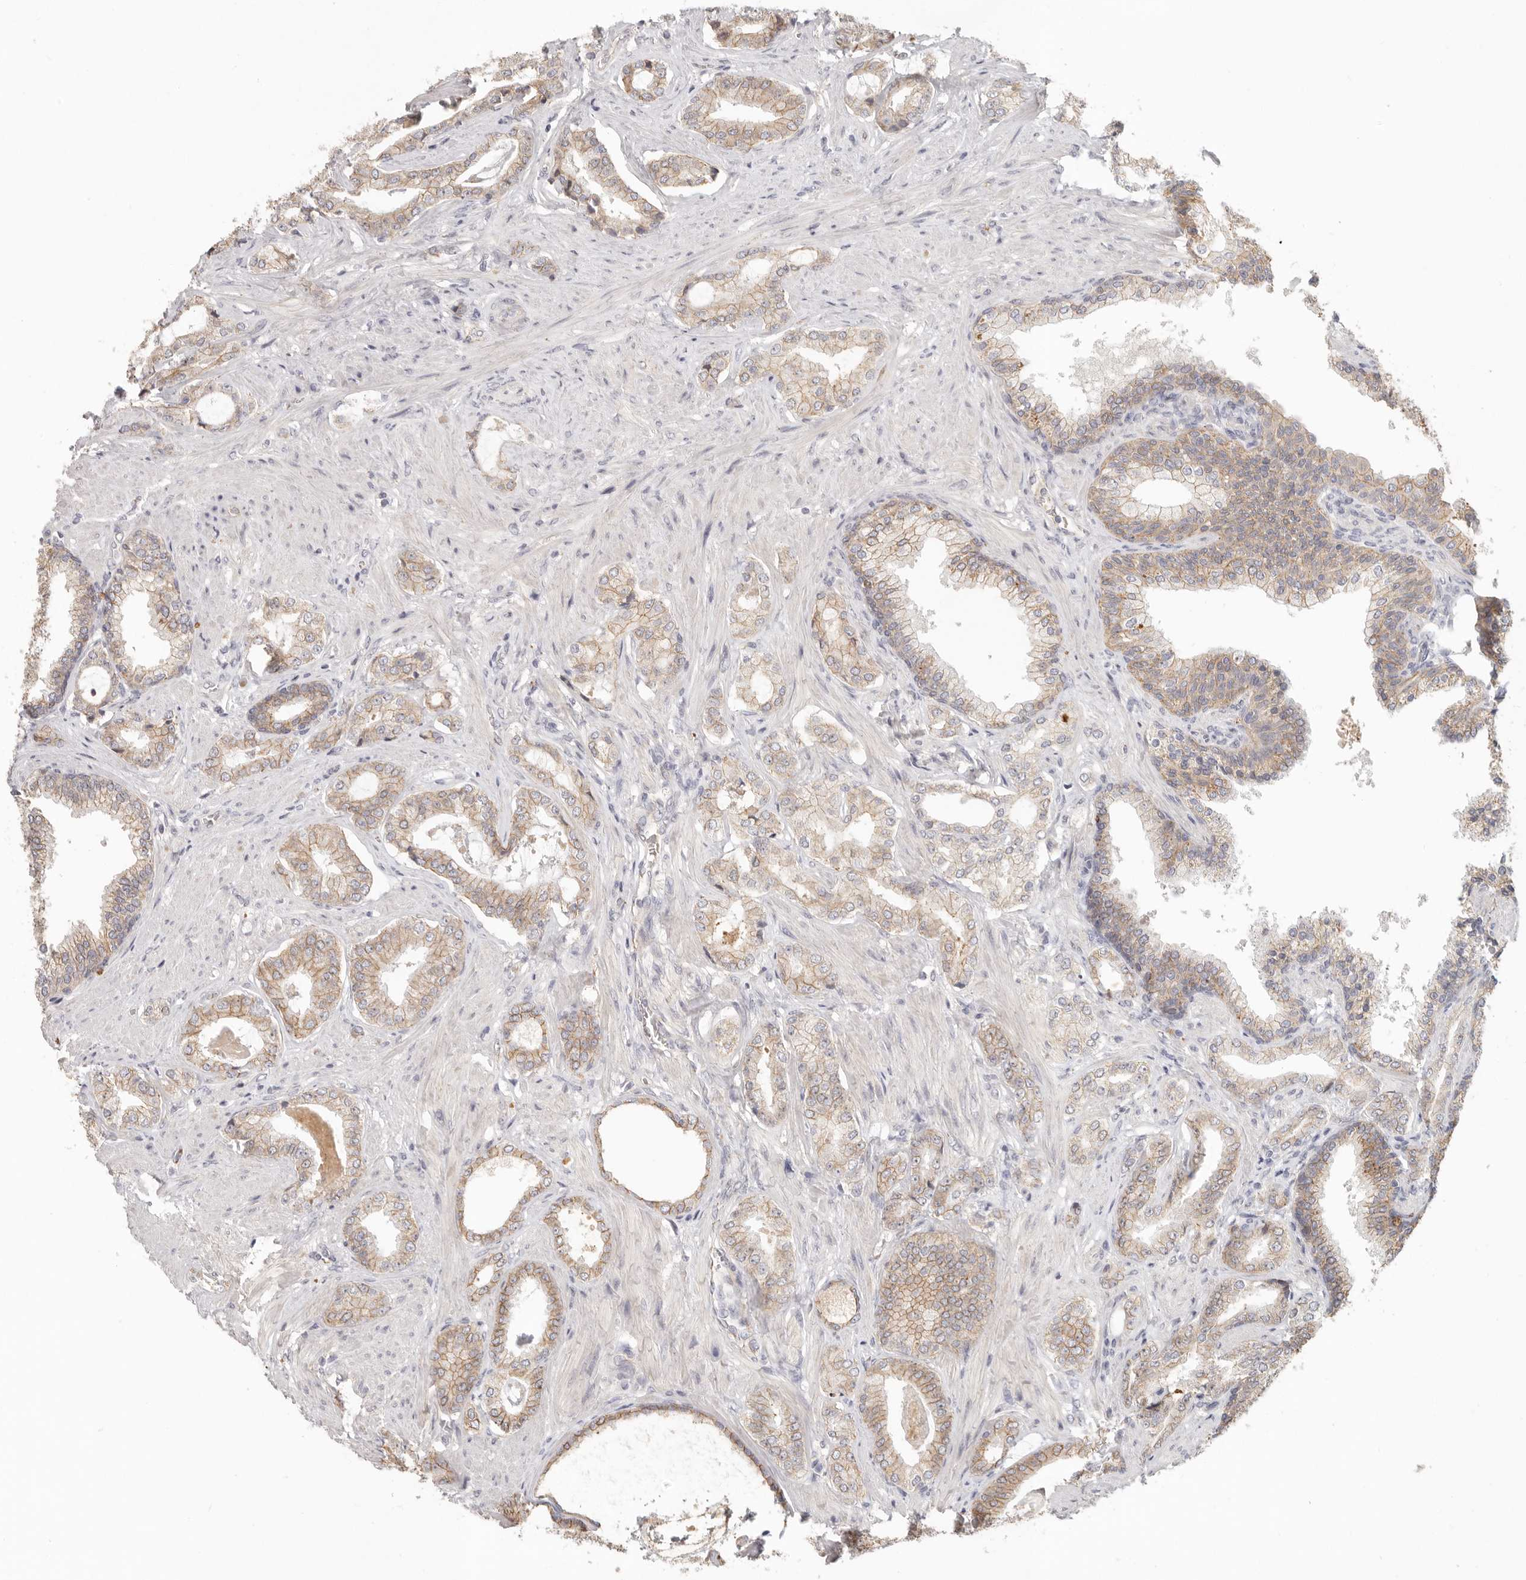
{"staining": {"intensity": "weak", "quantity": ">75%", "location": "cytoplasmic/membranous"}, "tissue": "prostate cancer", "cell_type": "Tumor cells", "image_type": "cancer", "snomed": [{"axis": "morphology", "description": "Adenocarcinoma, Low grade"}, {"axis": "topography", "description": "Prostate"}], "caption": "Immunohistochemistry photomicrograph of human prostate cancer stained for a protein (brown), which demonstrates low levels of weak cytoplasmic/membranous staining in approximately >75% of tumor cells.", "gene": "ANXA9", "patient": {"sex": "male", "age": 71}}